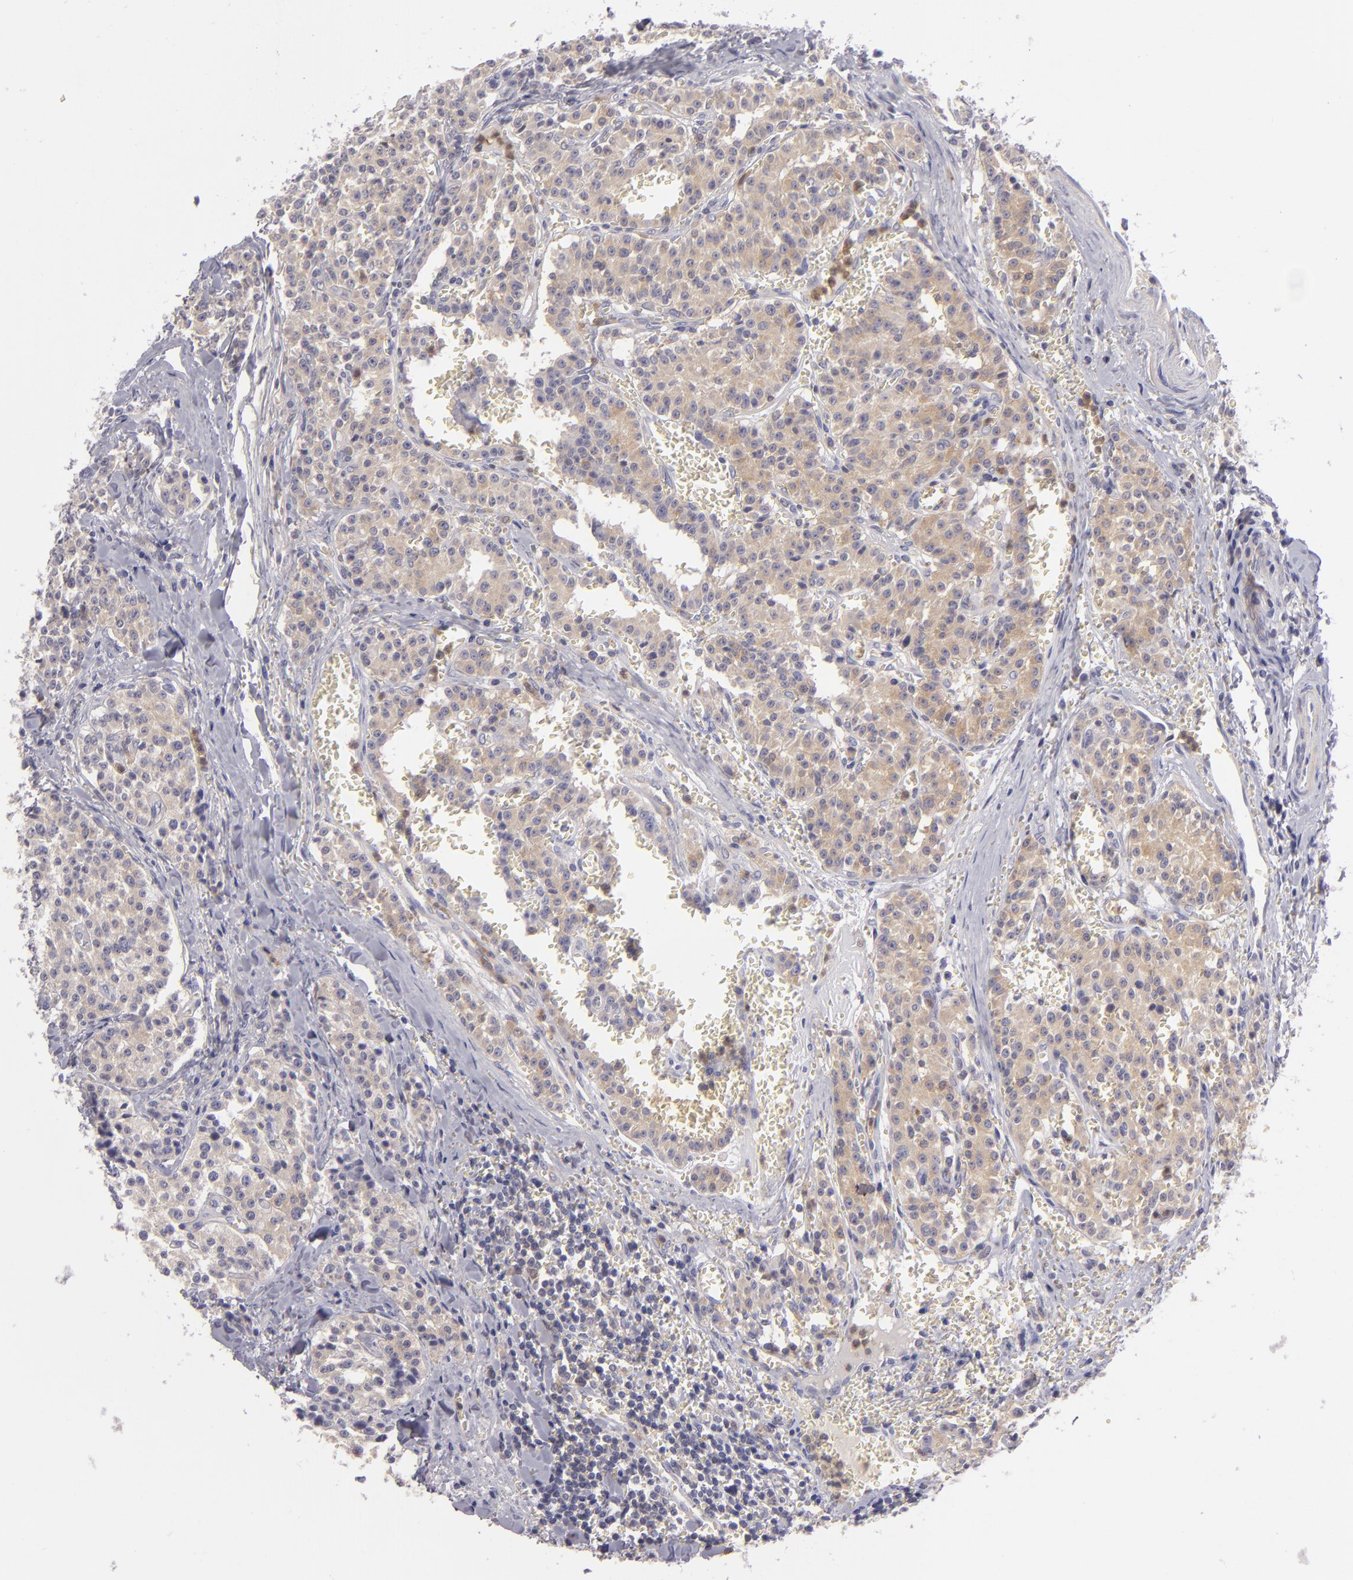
{"staining": {"intensity": "weak", "quantity": ">75%", "location": "cytoplasmic/membranous"}, "tissue": "carcinoid", "cell_type": "Tumor cells", "image_type": "cancer", "snomed": [{"axis": "morphology", "description": "Carcinoid, malignant, NOS"}, {"axis": "topography", "description": "Stomach"}], "caption": "Immunohistochemistry (IHC) micrograph of neoplastic tissue: malignant carcinoid stained using IHC shows low levels of weak protein expression localized specifically in the cytoplasmic/membranous of tumor cells, appearing as a cytoplasmic/membranous brown color.", "gene": "MMP10", "patient": {"sex": "female", "age": 76}}